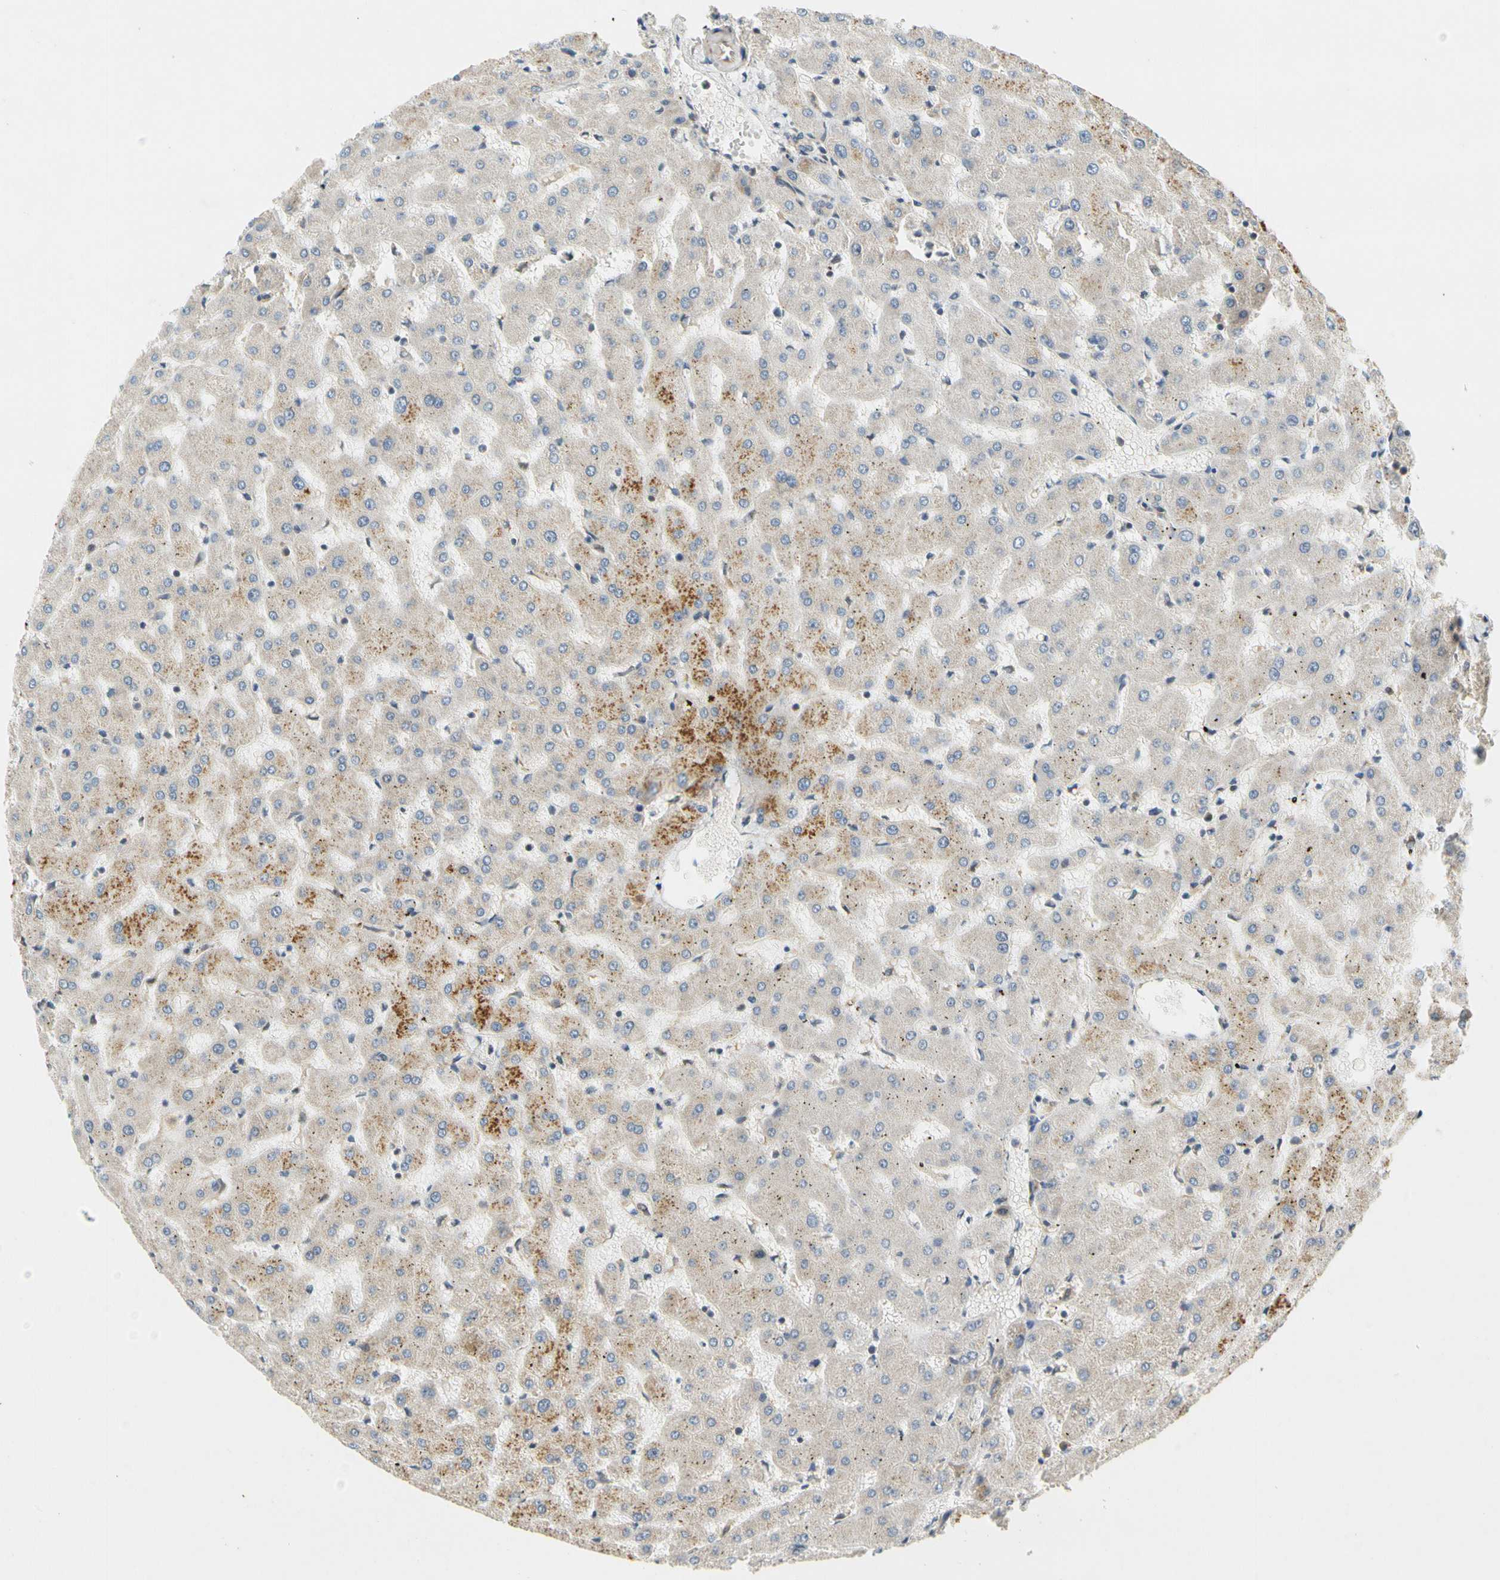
{"staining": {"intensity": "weak", "quantity": ">75%", "location": "cytoplasmic/membranous"}, "tissue": "liver", "cell_type": "Cholangiocytes", "image_type": "normal", "snomed": [{"axis": "morphology", "description": "Normal tissue, NOS"}, {"axis": "topography", "description": "Liver"}], "caption": "An image showing weak cytoplasmic/membranous positivity in about >75% of cholangiocytes in normal liver, as visualized by brown immunohistochemical staining.", "gene": "GATD1", "patient": {"sex": "female", "age": 63}}